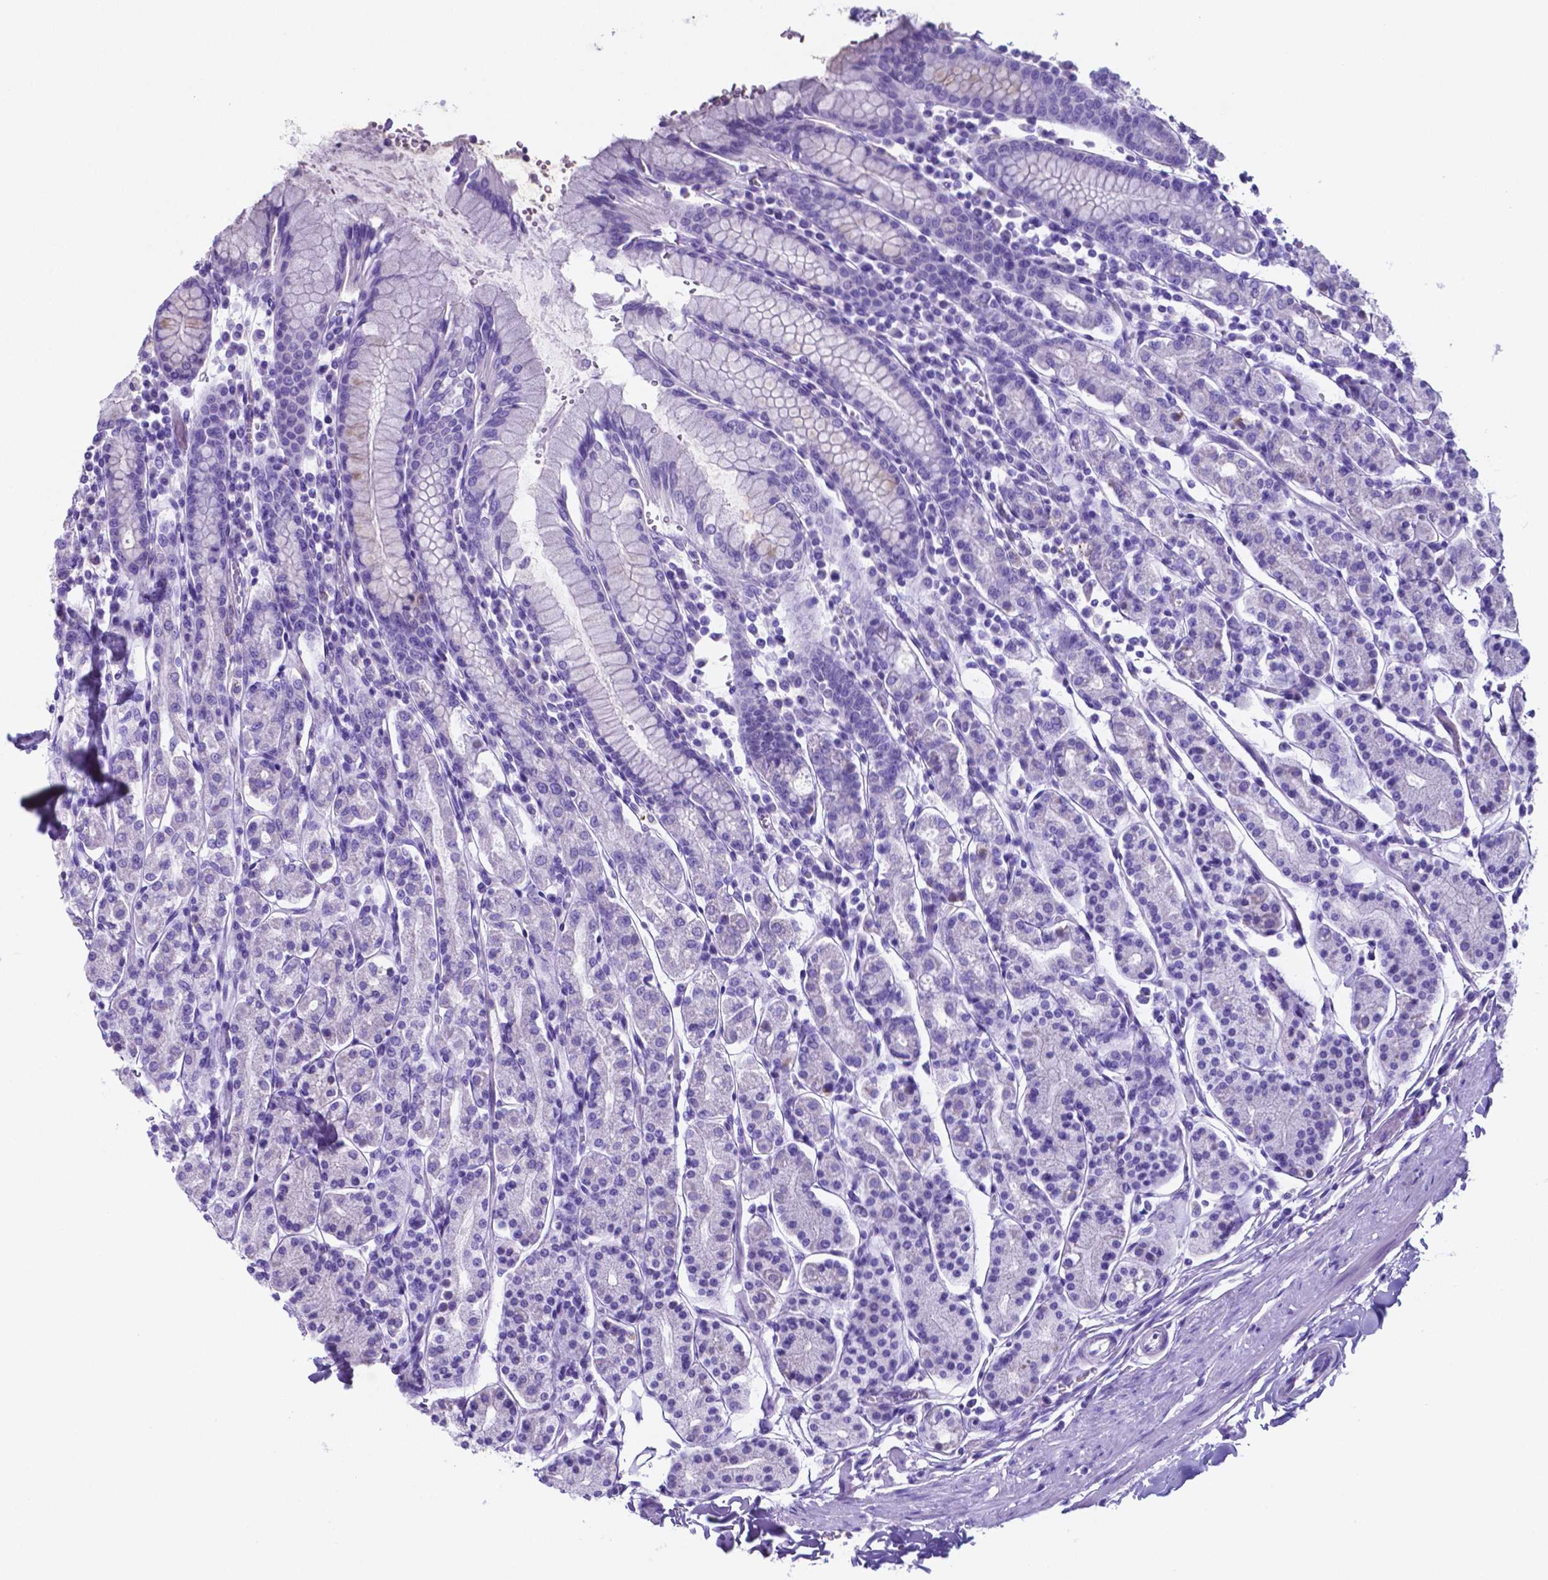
{"staining": {"intensity": "negative", "quantity": "none", "location": "none"}, "tissue": "stomach", "cell_type": "Glandular cells", "image_type": "normal", "snomed": [{"axis": "morphology", "description": "Normal tissue, NOS"}, {"axis": "topography", "description": "Stomach, upper"}, {"axis": "topography", "description": "Stomach"}], "caption": "An immunohistochemistry (IHC) image of normal stomach is shown. There is no staining in glandular cells of stomach.", "gene": "DNAAF8", "patient": {"sex": "male", "age": 62}}